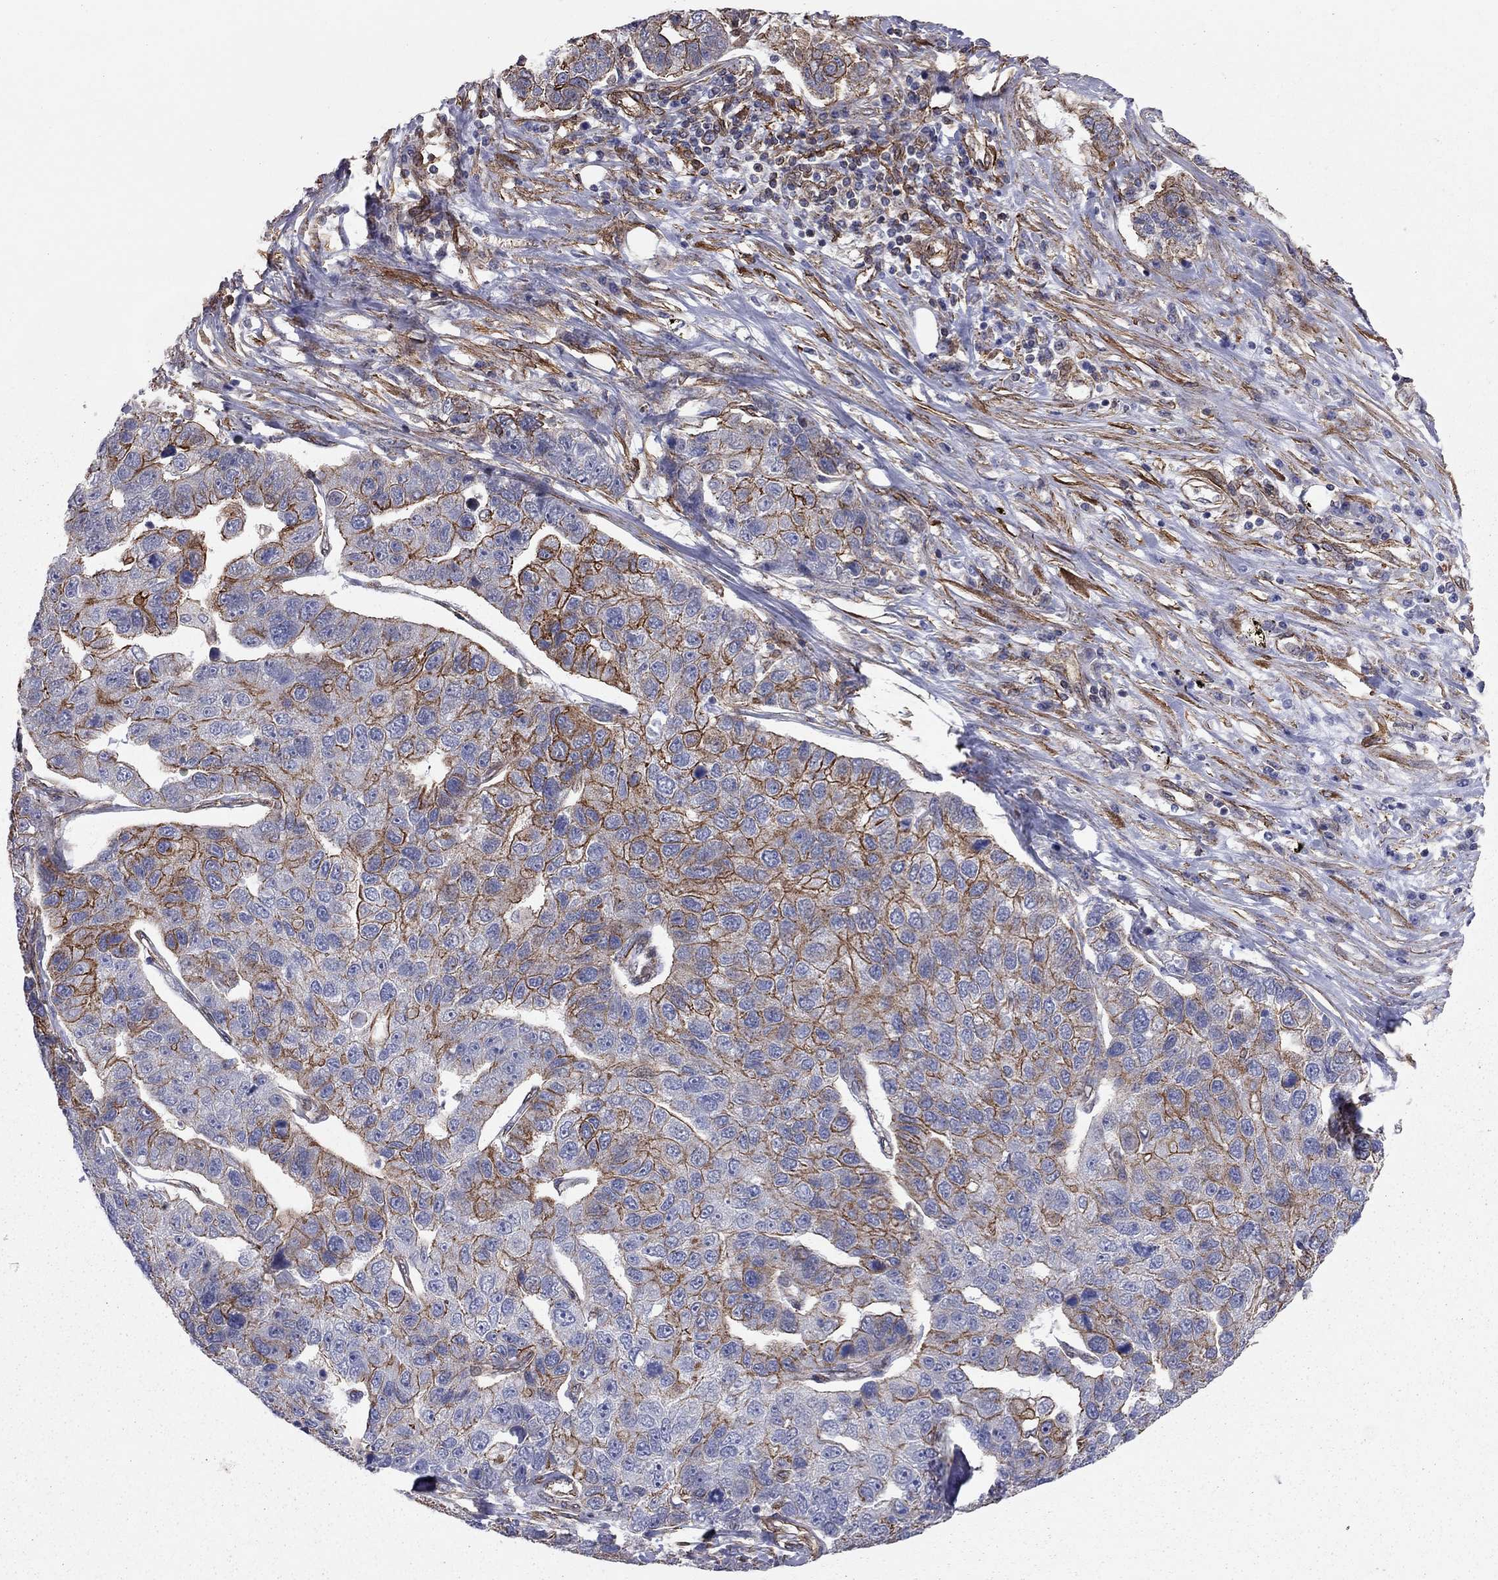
{"staining": {"intensity": "strong", "quantity": "25%-75%", "location": "cytoplasmic/membranous"}, "tissue": "pancreatic cancer", "cell_type": "Tumor cells", "image_type": "cancer", "snomed": [{"axis": "morphology", "description": "Adenocarcinoma, NOS"}, {"axis": "topography", "description": "Pancreas"}], "caption": "Tumor cells demonstrate high levels of strong cytoplasmic/membranous expression in approximately 25%-75% of cells in human pancreatic cancer.", "gene": "BICDL2", "patient": {"sex": "female", "age": 61}}